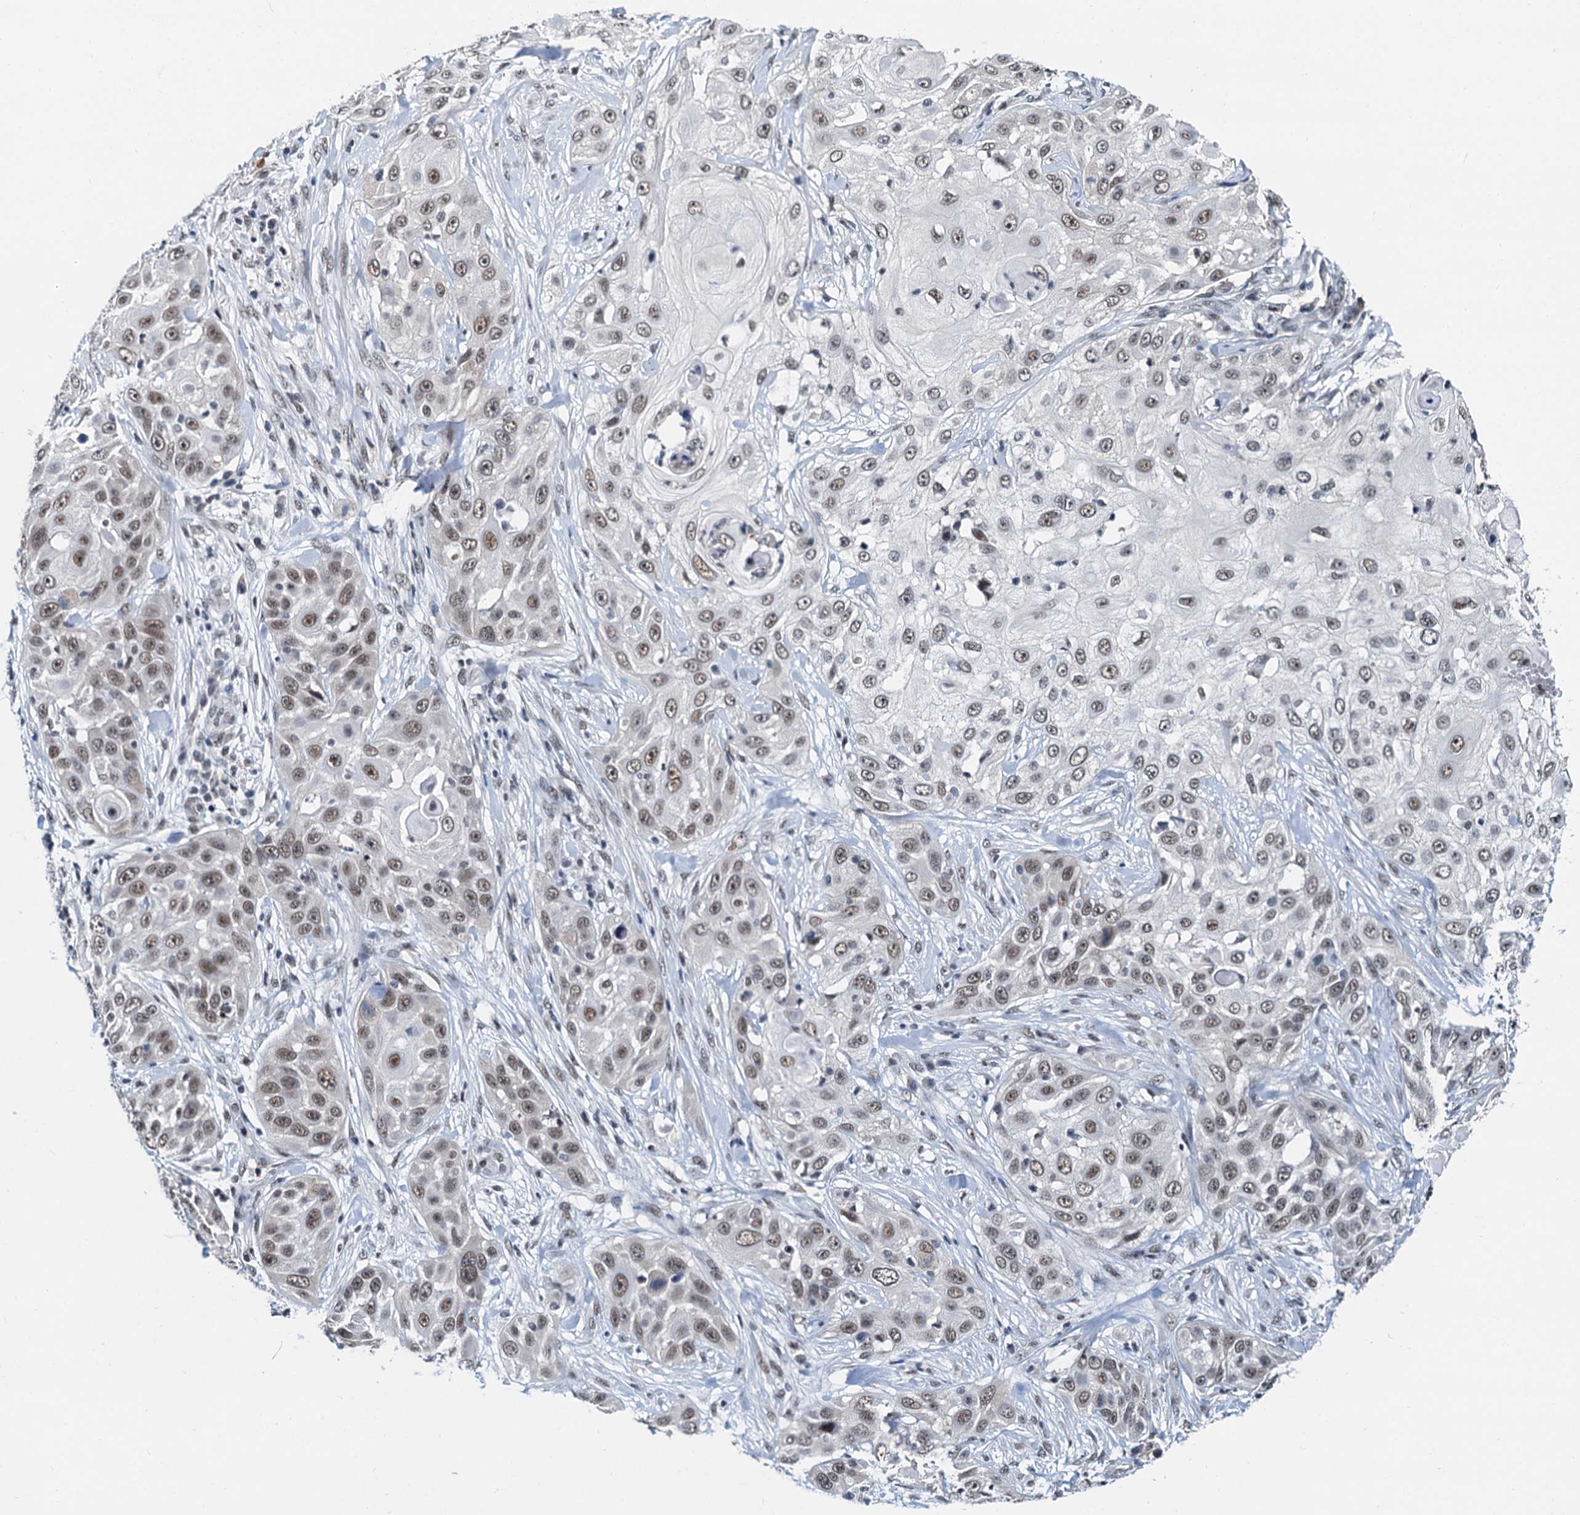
{"staining": {"intensity": "moderate", "quantity": ">75%", "location": "nuclear"}, "tissue": "skin cancer", "cell_type": "Tumor cells", "image_type": "cancer", "snomed": [{"axis": "morphology", "description": "Squamous cell carcinoma, NOS"}, {"axis": "topography", "description": "Skin"}], "caption": "Tumor cells demonstrate medium levels of moderate nuclear positivity in approximately >75% of cells in human skin cancer (squamous cell carcinoma). (DAB = brown stain, brightfield microscopy at high magnification).", "gene": "SNRPD1", "patient": {"sex": "female", "age": 44}}